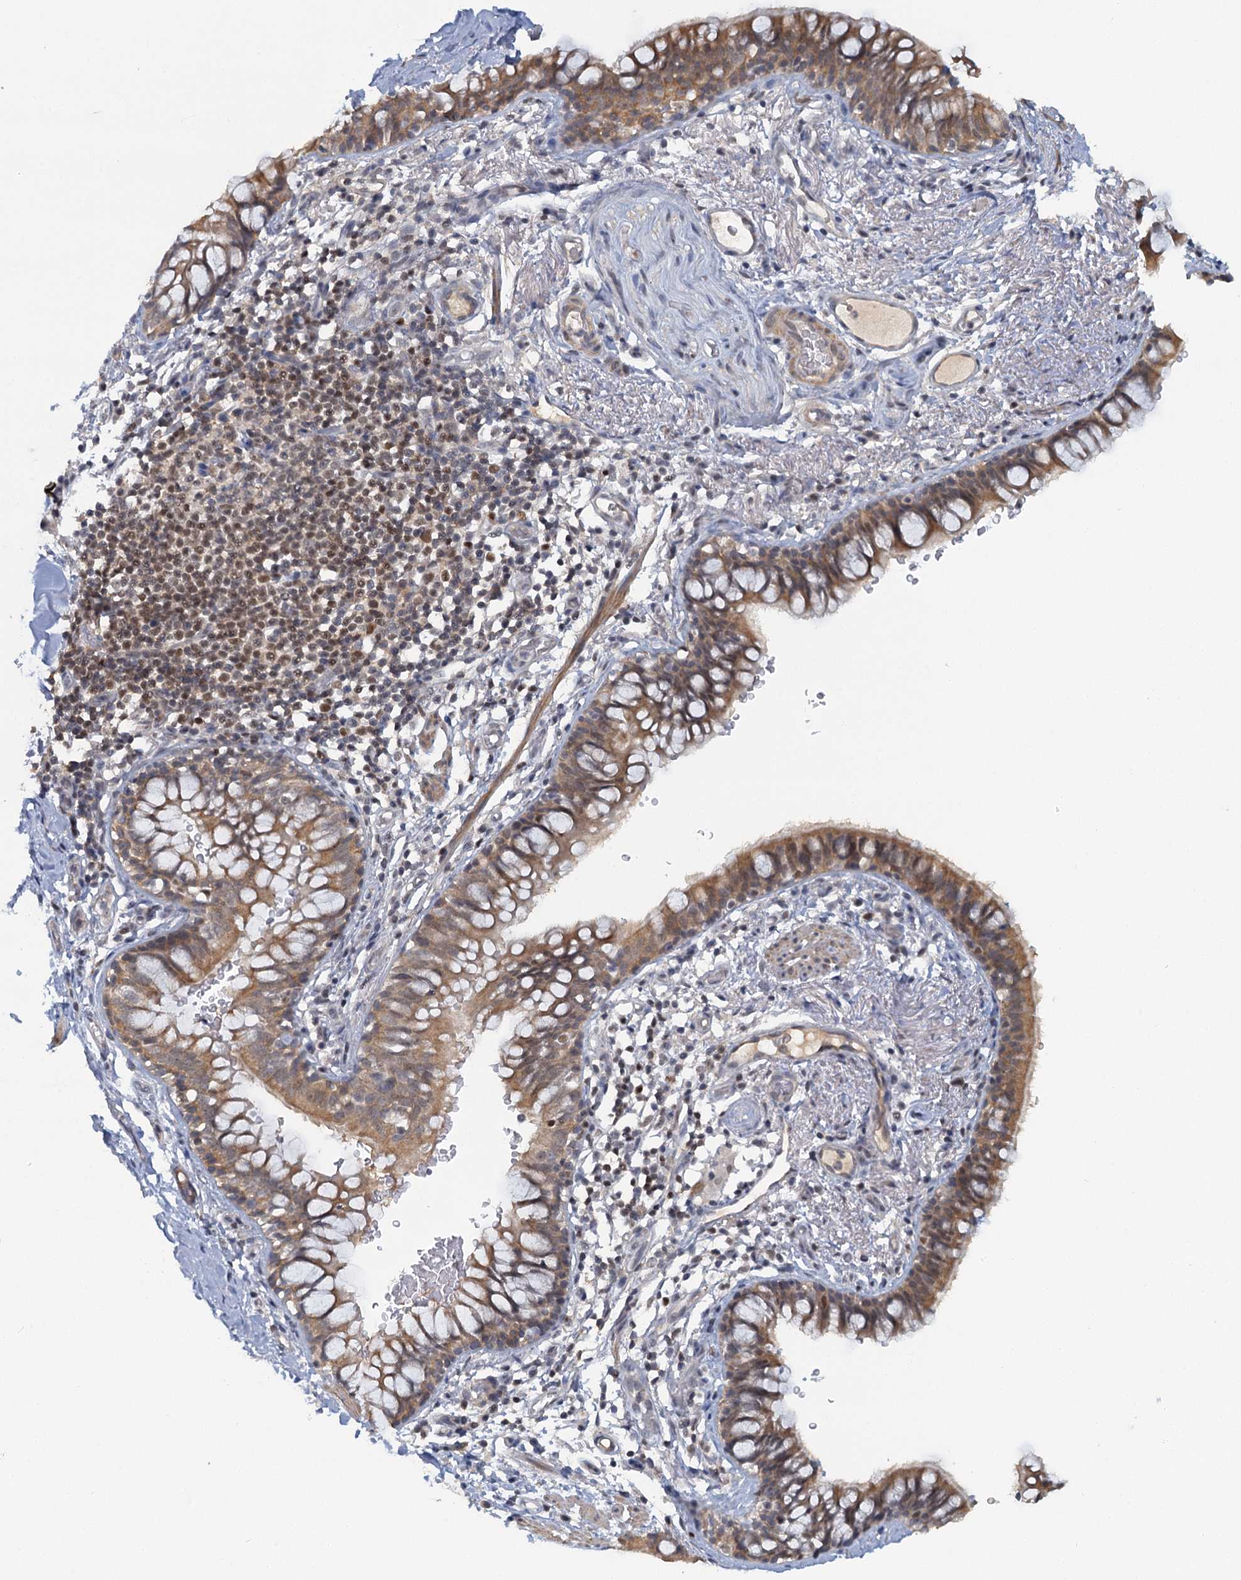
{"staining": {"intensity": "moderate", "quantity": ">75%", "location": "cytoplasmic/membranous,nuclear"}, "tissue": "bronchus", "cell_type": "Respiratory epithelial cells", "image_type": "normal", "snomed": [{"axis": "morphology", "description": "Normal tissue, NOS"}, {"axis": "topography", "description": "Cartilage tissue"}, {"axis": "topography", "description": "Bronchus"}], "caption": "Respiratory epithelial cells demonstrate moderate cytoplasmic/membranous,nuclear expression in about >75% of cells in unremarkable bronchus.", "gene": "GPATCH11", "patient": {"sex": "female", "age": 36}}